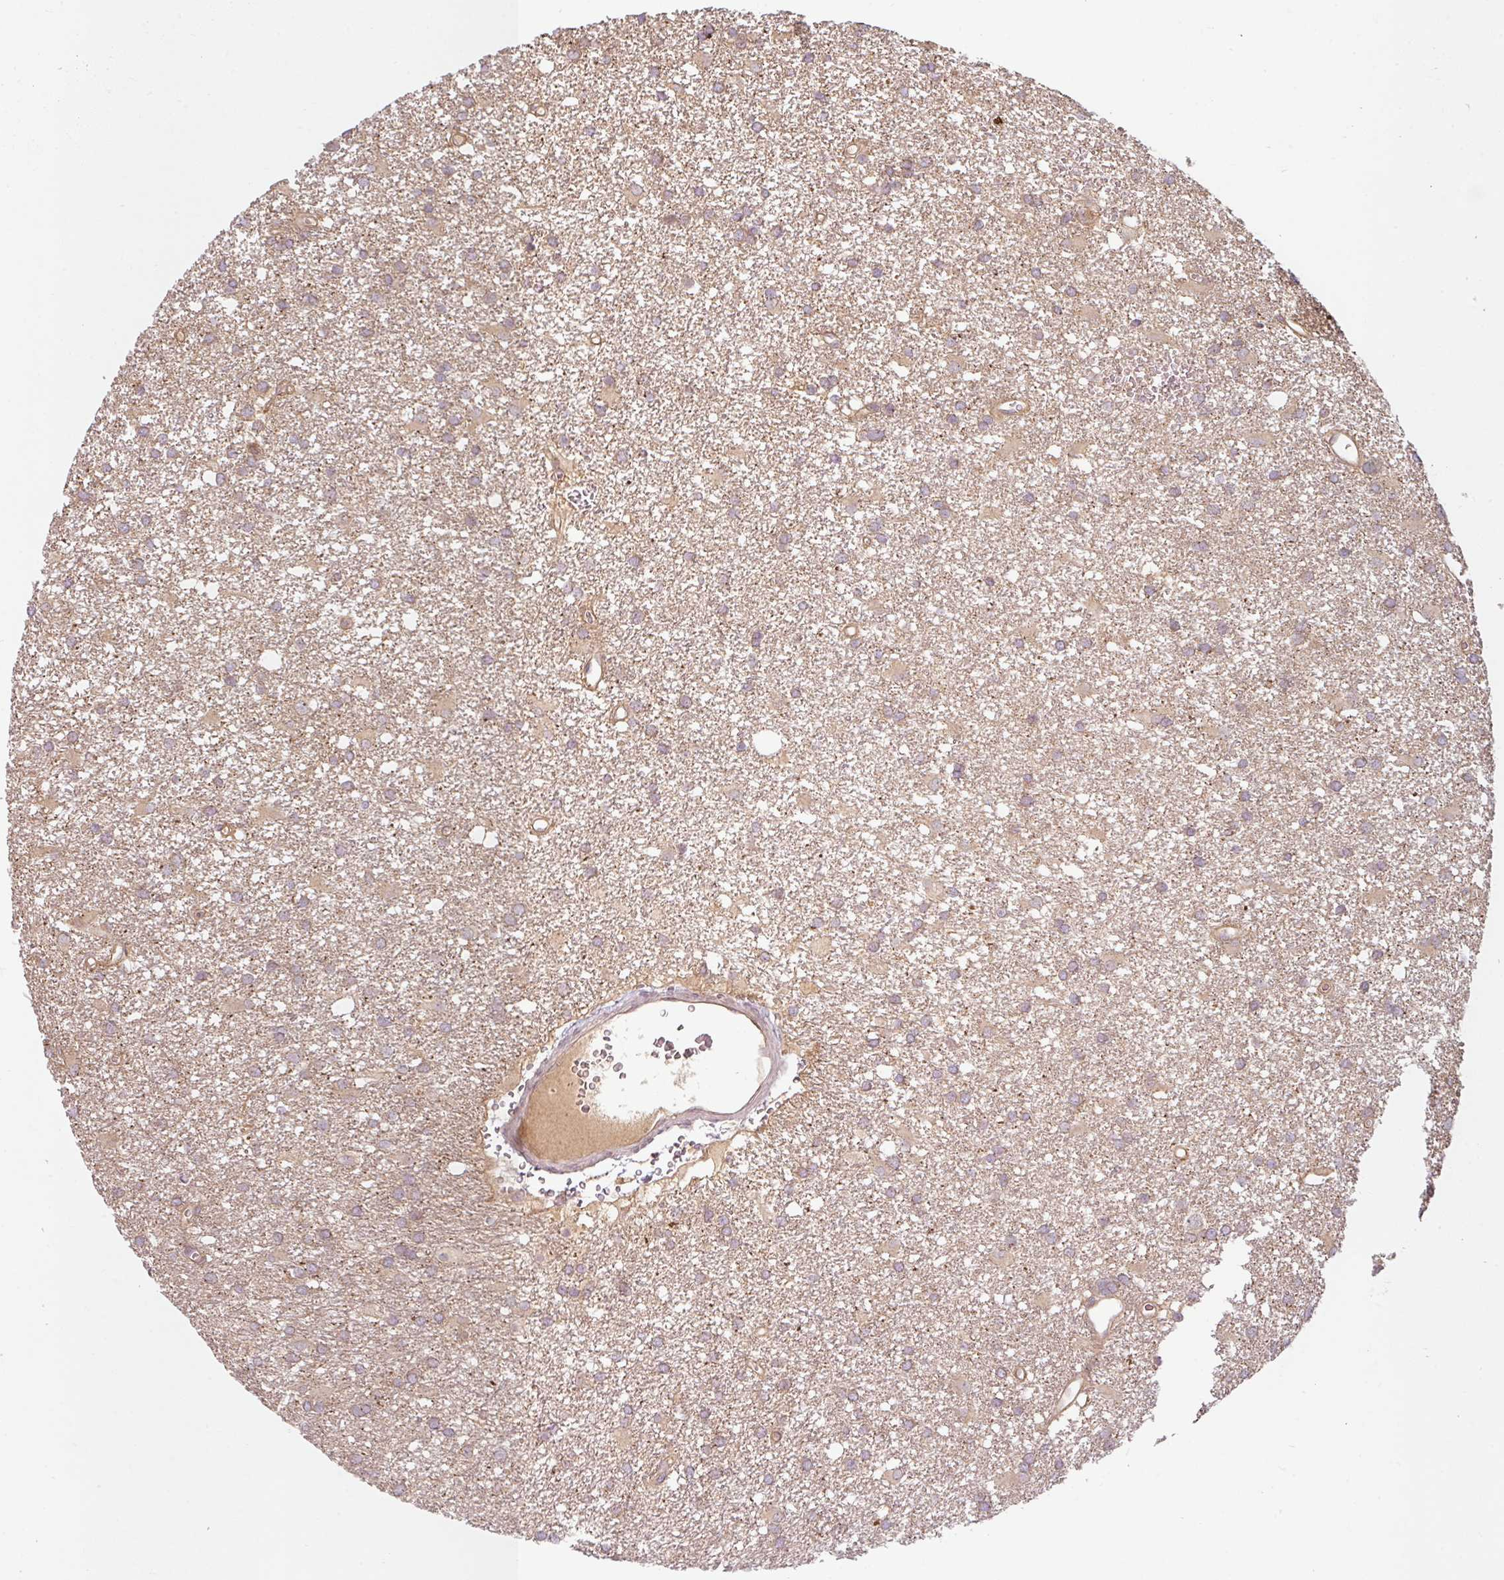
{"staining": {"intensity": "weak", "quantity": ">75%", "location": "cytoplasmic/membranous"}, "tissue": "glioma", "cell_type": "Tumor cells", "image_type": "cancer", "snomed": [{"axis": "morphology", "description": "Glioma, malignant, High grade"}, {"axis": "topography", "description": "Brain"}], "caption": "A brown stain labels weak cytoplasmic/membranous positivity of a protein in human glioma tumor cells.", "gene": "RNF31", "patient": {"sex": "male", "age": 48}}